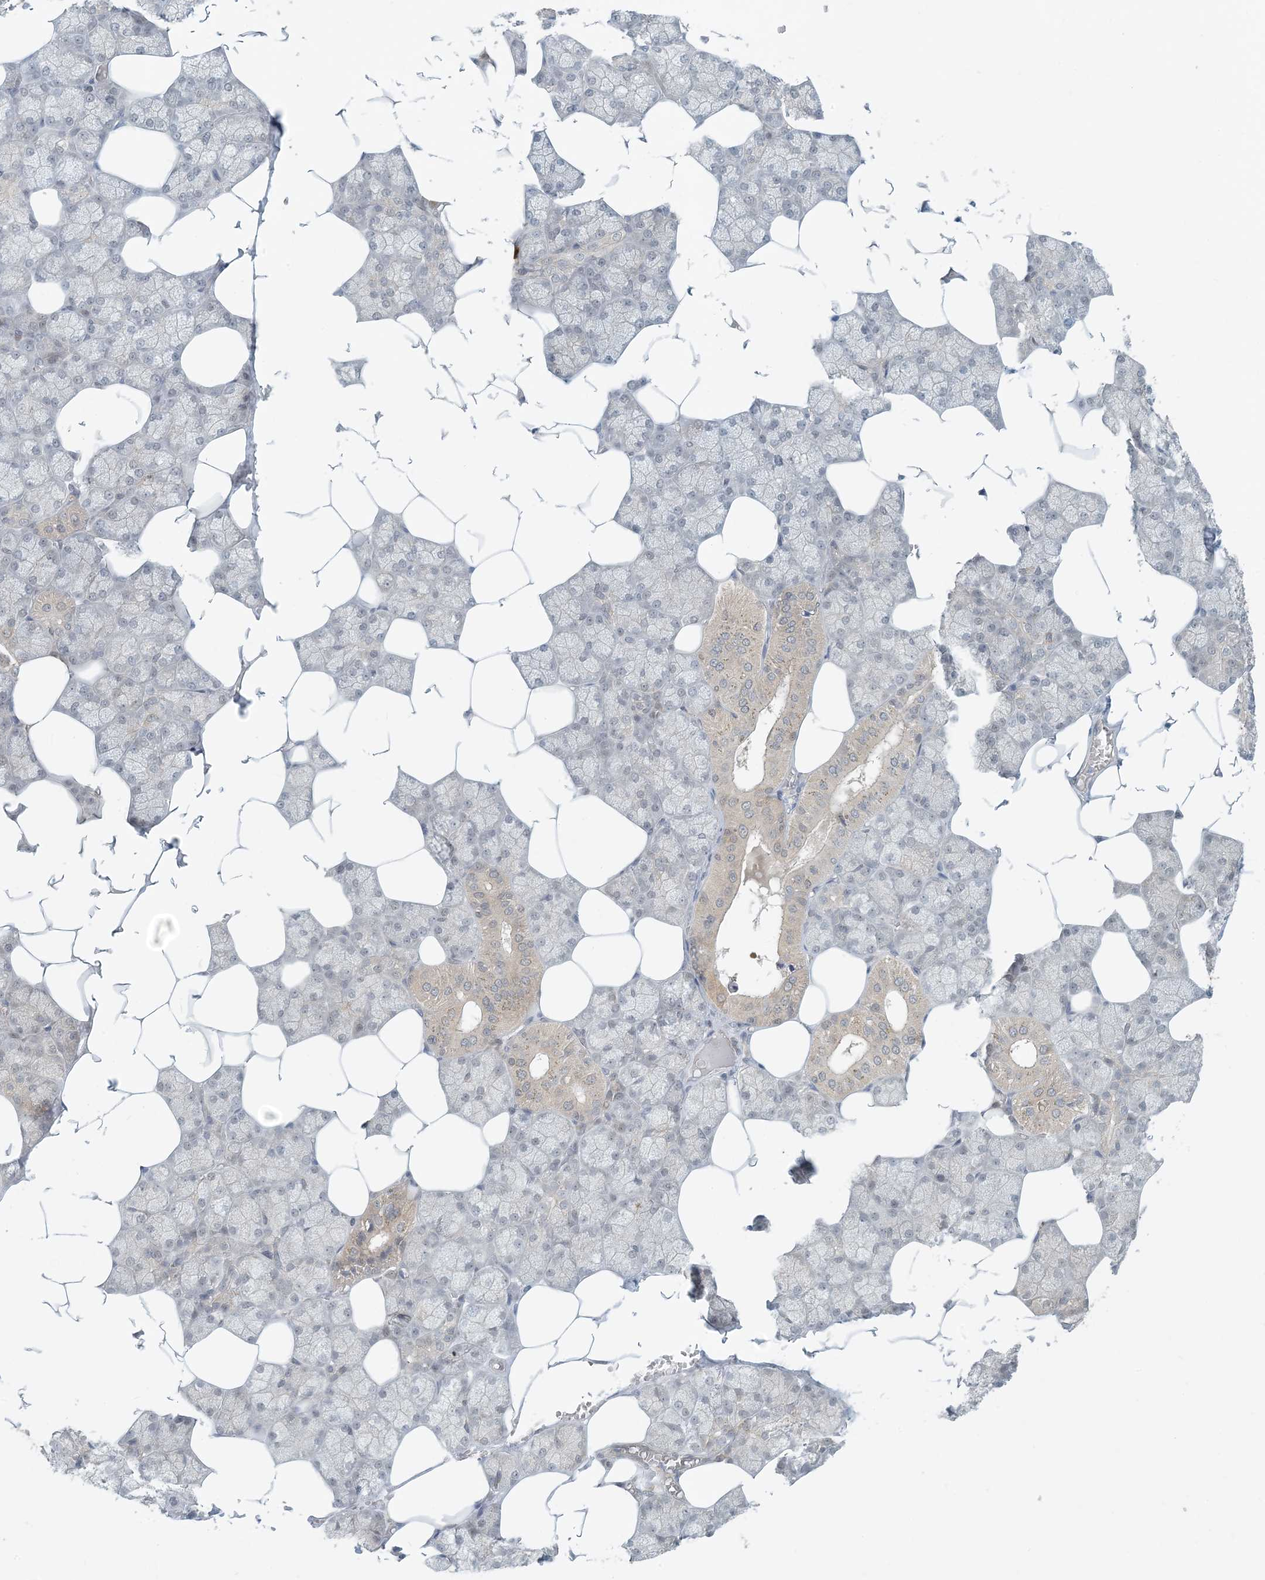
{"staining": {"intensity": "moderate", "quantity": "25%-75%", "location": "cytoplasmic/membranous"}, "tissue": "salivary gland", "cell_type": "Glandular cells", "image_type": "normal", "snomed": [{"axis": "morphology", "description": "Normal tissue, NOS"}, {"axis": "topography", "description": "Salivary gland"}], "caption": "Protein staining reveals moderate cytoplasmic/membranous positivity in about 25%-75% of glandular cells in normal salivary gland. (IHC, brightfield microscopy, high magnification).", "gene": "OBI1", "patient": {"sex": "male", "age": 62}}